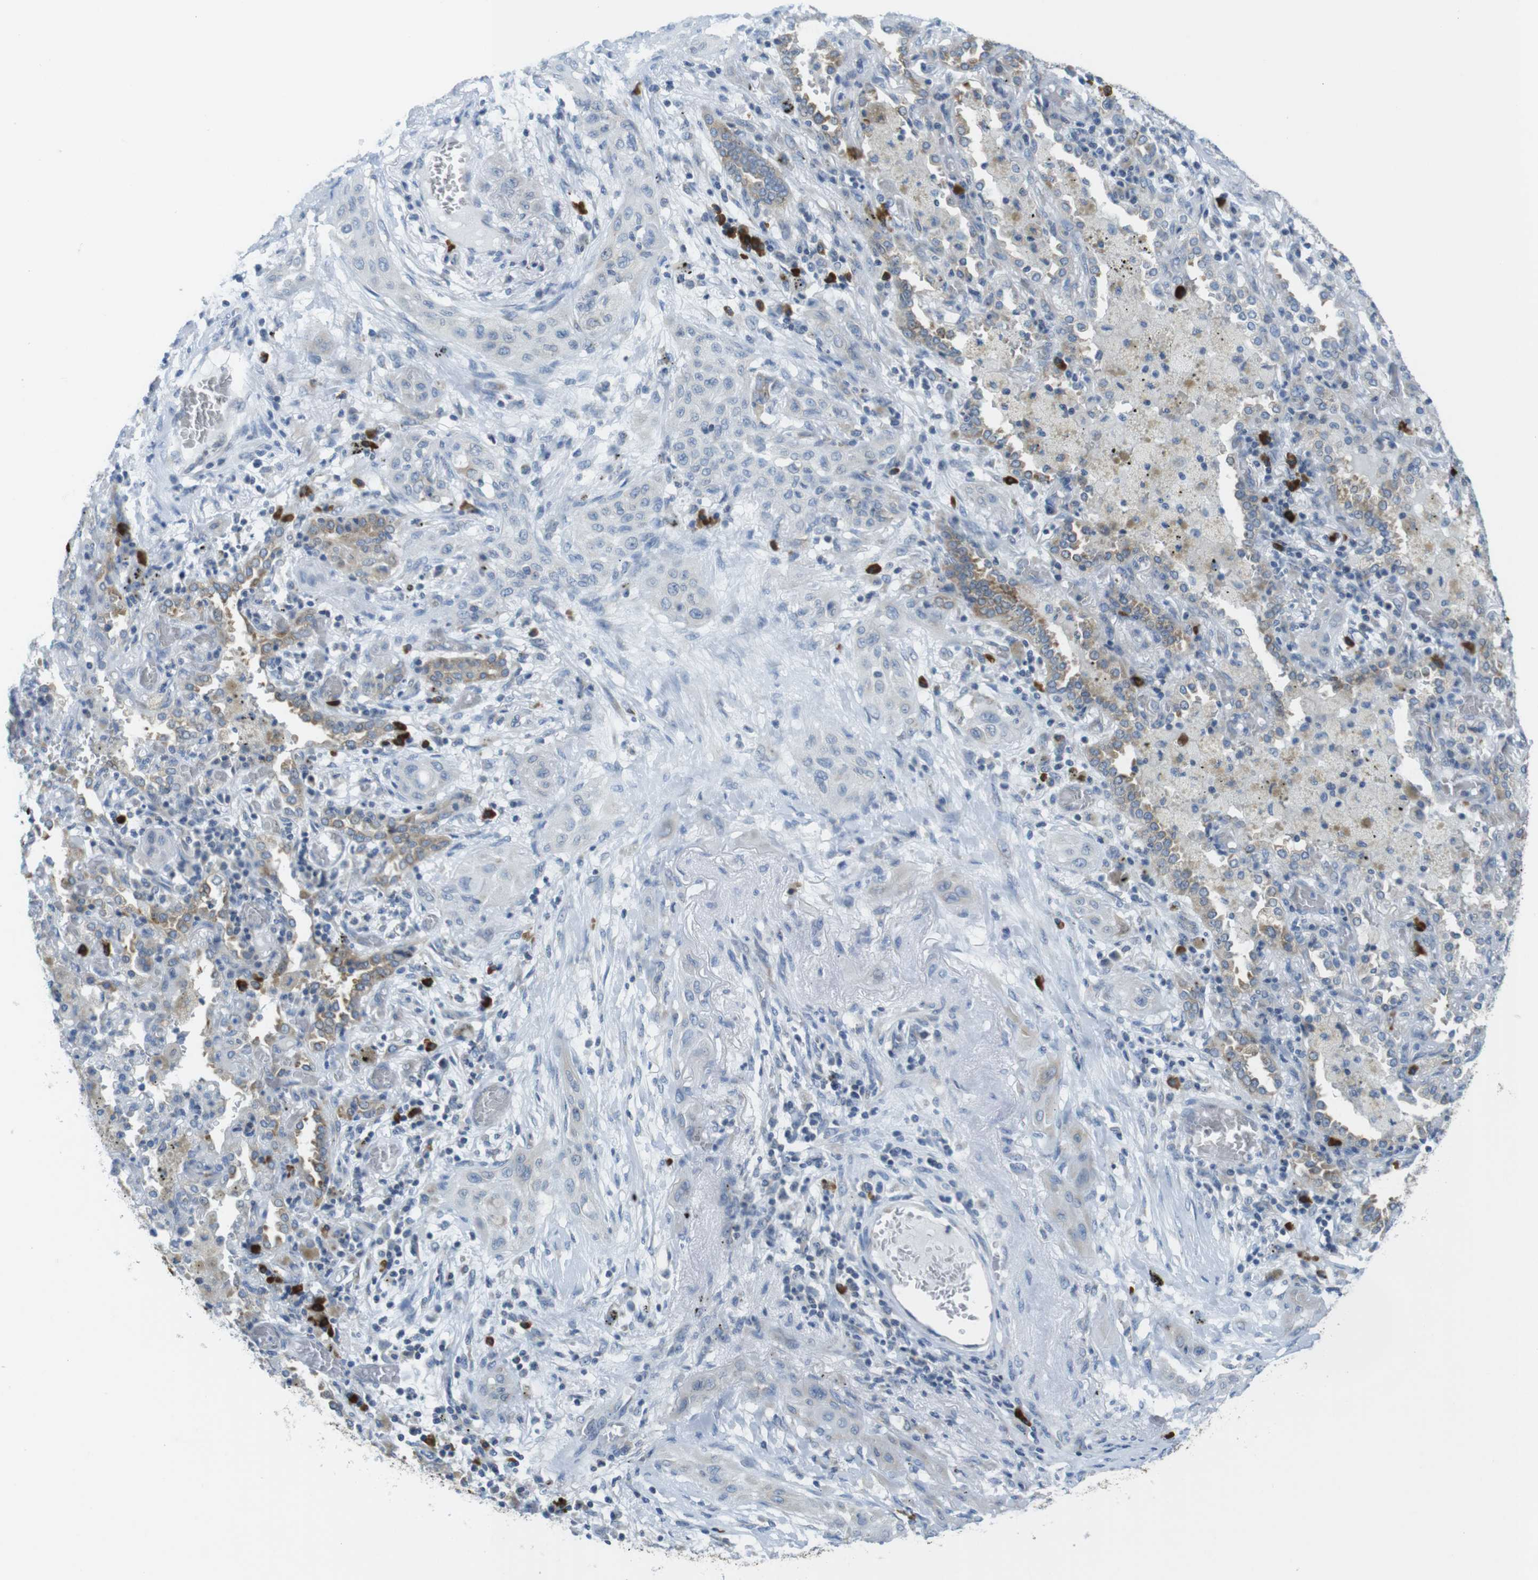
{"staining": {"intensity": "weak", "quantity": "25%-75%", "location": "cytoplasmic/membranous"}, "tissue": "lung cancer", "cell_type": "Tumor cells", "image_type": "cancer", "snomed": [{"axis": "morphology", "description": "Squamous cell carcinoma, NOS"}, {"axis": "topography", "description": "Lung"}], "caption": "Immunohistochemical staining of human lung cancer demonstrates low levels of weak cytoplasmic/membranous expression in about 25%-75% of tumor cells.", "gene": "CLPTM1L", "patient": {"sex": "female", "age": 47}}